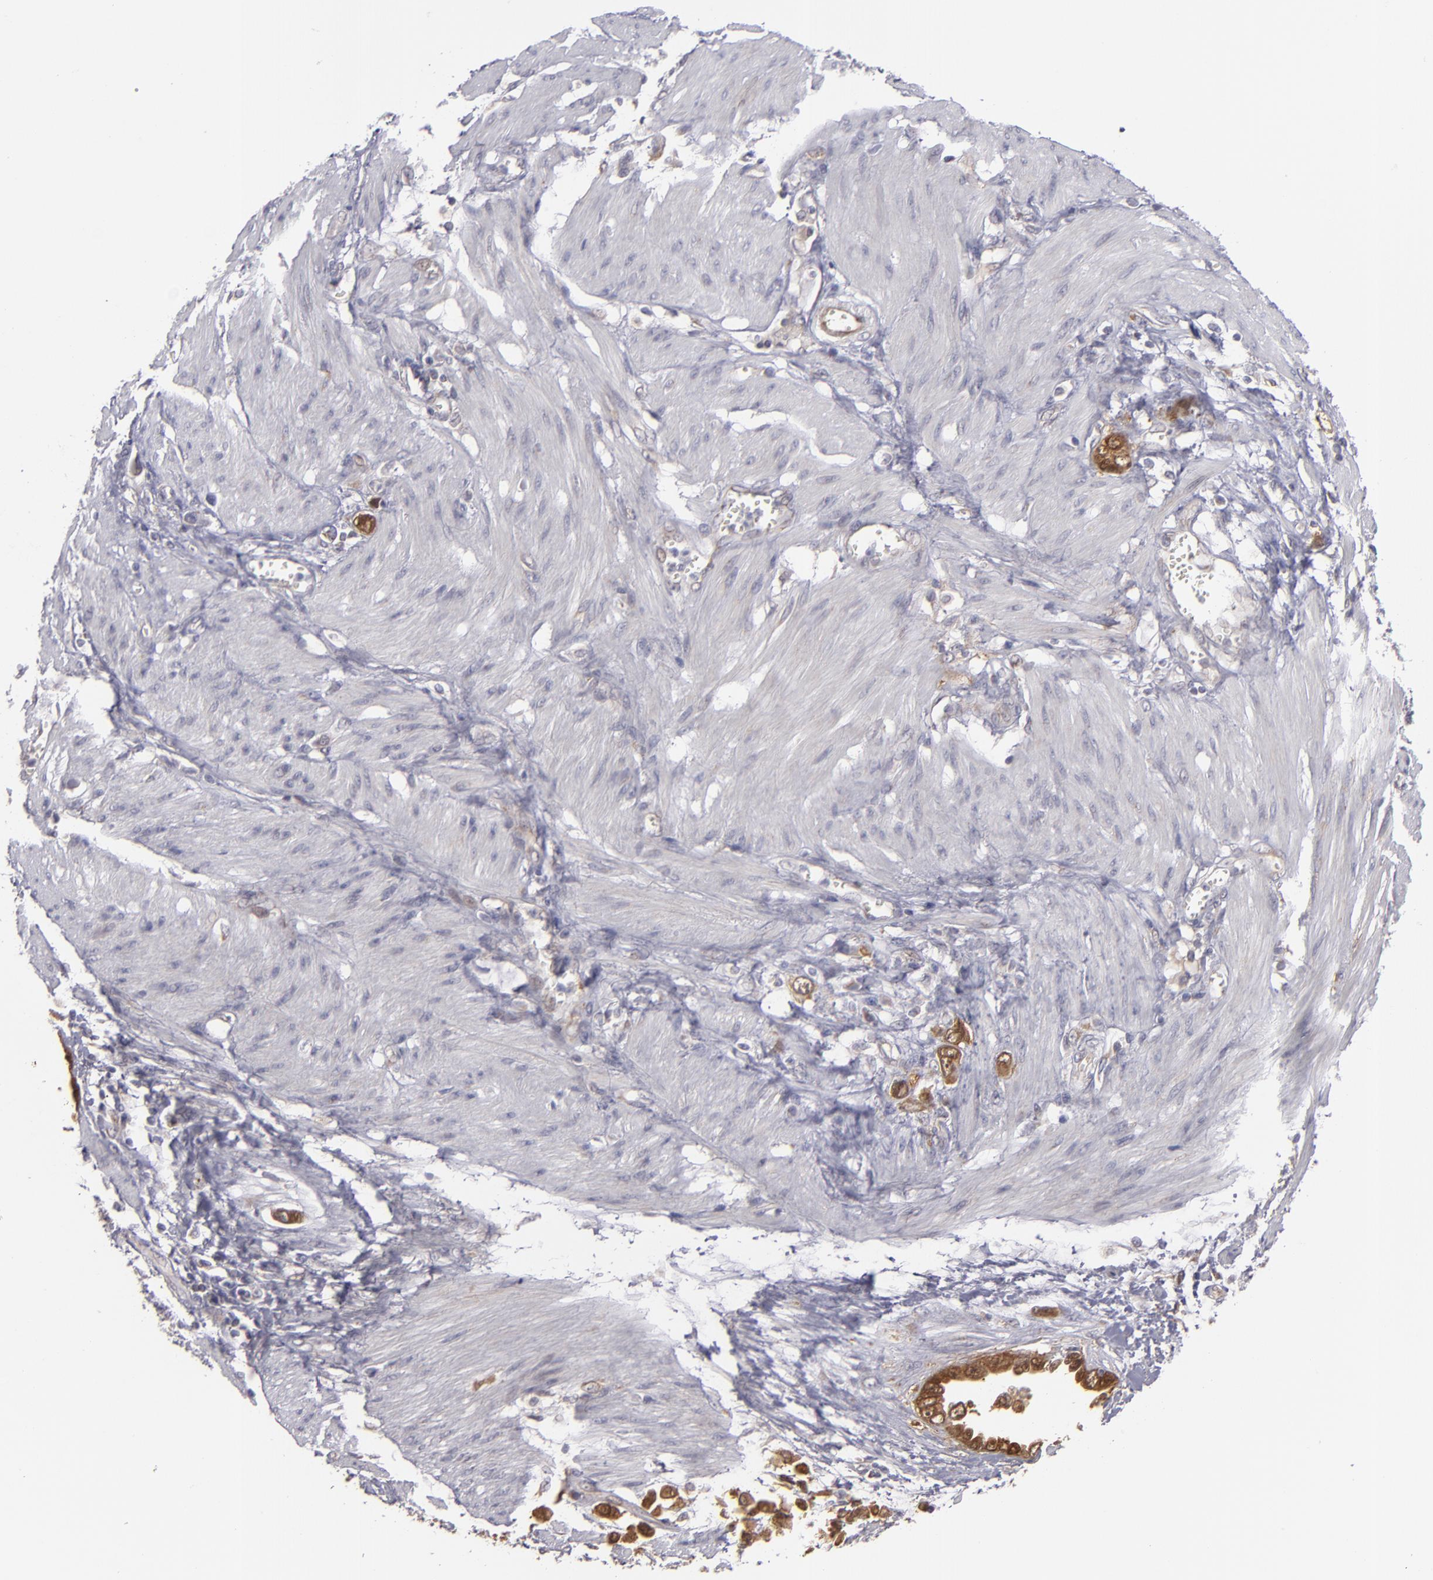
{"staining": {"intensity": "strong", "quantity": ">75%", "location": "cytoplasmic/membranous"}, "tissue": "stomach cancer", "cell_type": "Tumor cells", "image_type": "cancer", "snomed": [{"axis": "morphology", "description": "Adenocarcinoma, NOS"}, {"axis": "topography", "description": "Stomach"}], "caption": "Human stomach adenocarcinoma stained with a protein marker demonstrates strong staining in tumor cells.", "gene": "SH2D4A", "patient": {"sex": "male", "age": 78}}